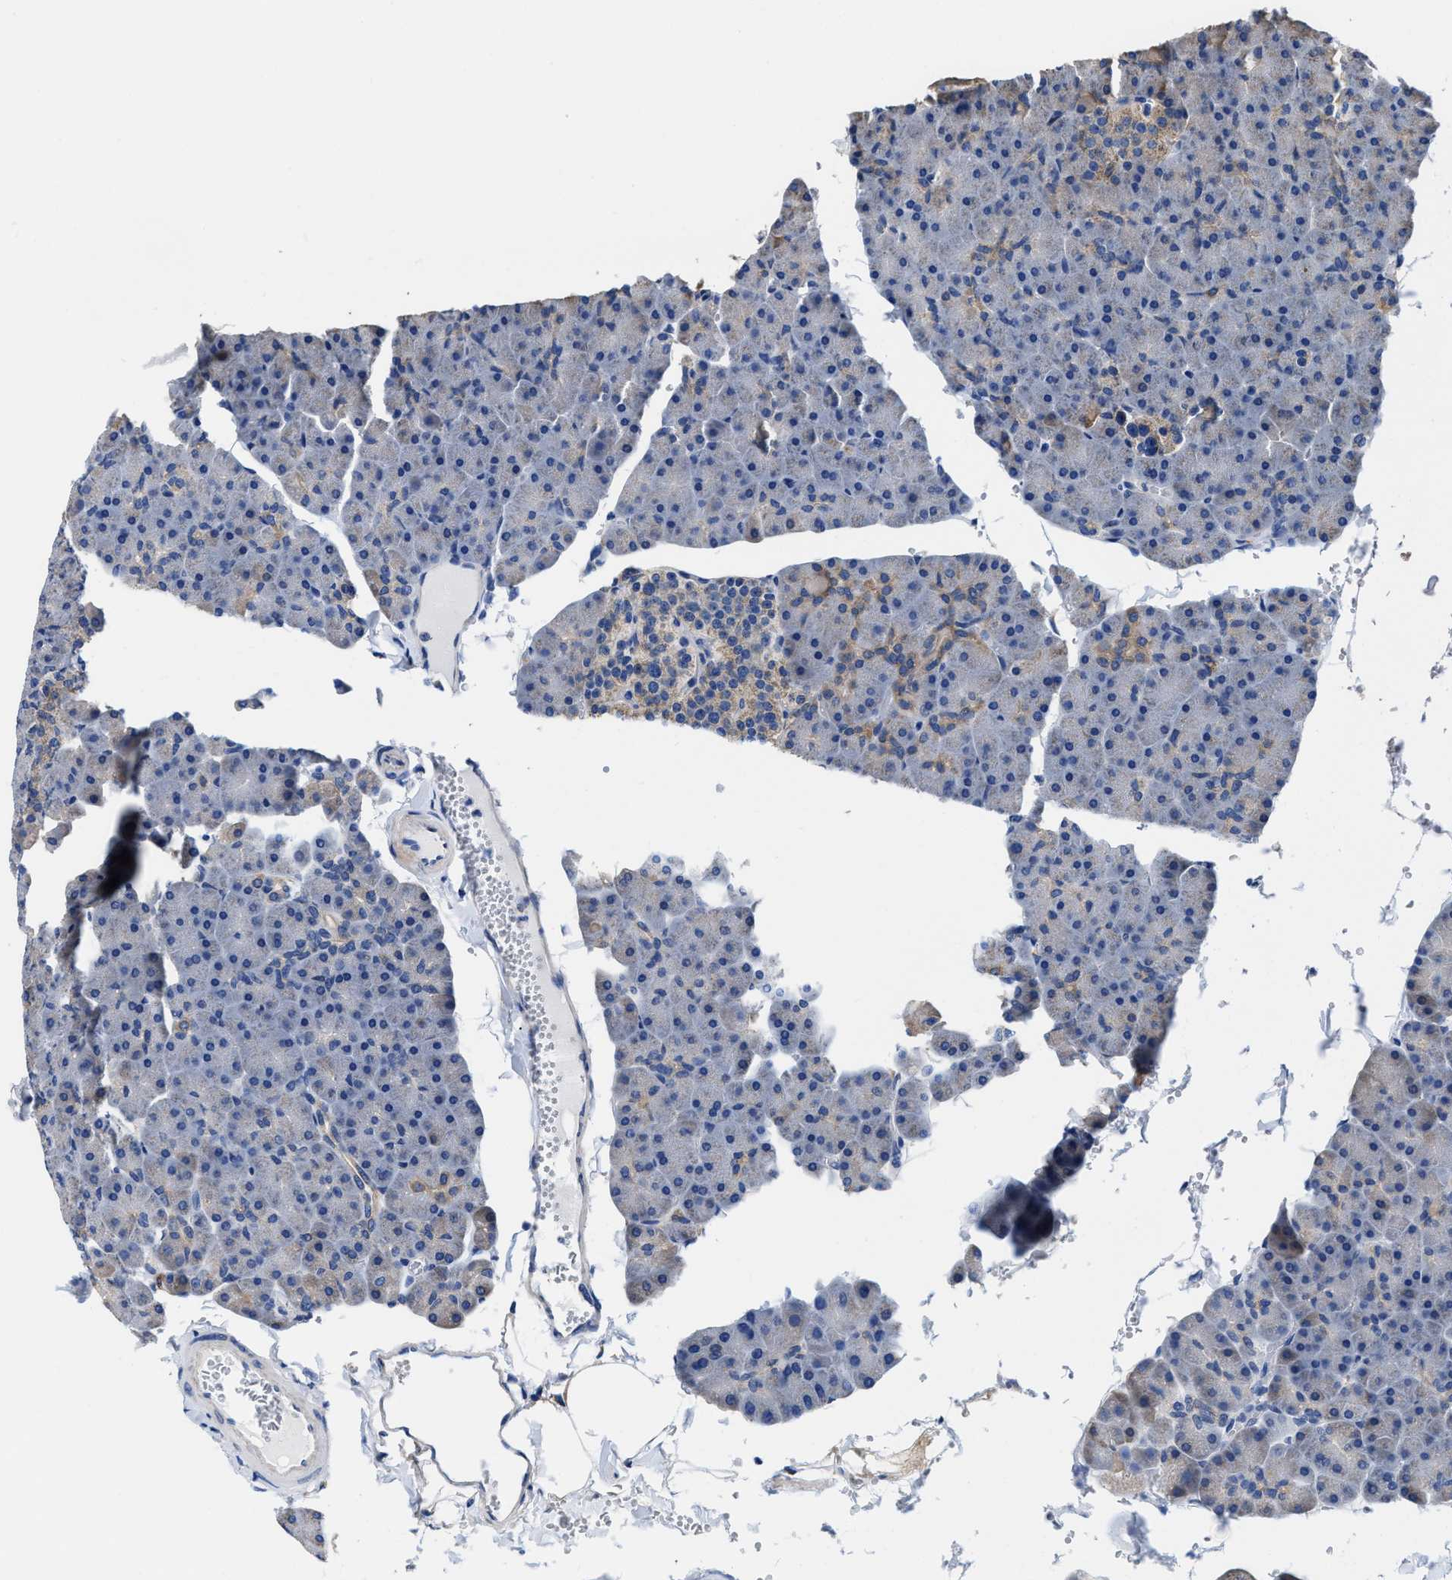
{"staining": {"intensity": "weak", "quantity": "<25%", "location": "cytoplasmic/membranous"}, "tissue": "pancreas", "cell_type": "Exocrine glandular cells", "image_type": "normal", "snomed": [{"axis": "morphology", "description": "Normal tissue, NOS"}, {"axis": "topography", "description": "Pancreas"}], "caption": "Unremarkable pancreas was stained to show a protein in brown. There is no significant expression in exocrine glandular cells. Brightfield microscopy of immunohistochemistry (IHC) stained with DAB (brown) and hematoxylin (blue), captured at high magnification.", "gene": "TMEM30A", "patient": {"sex": "male", "age": 35}}